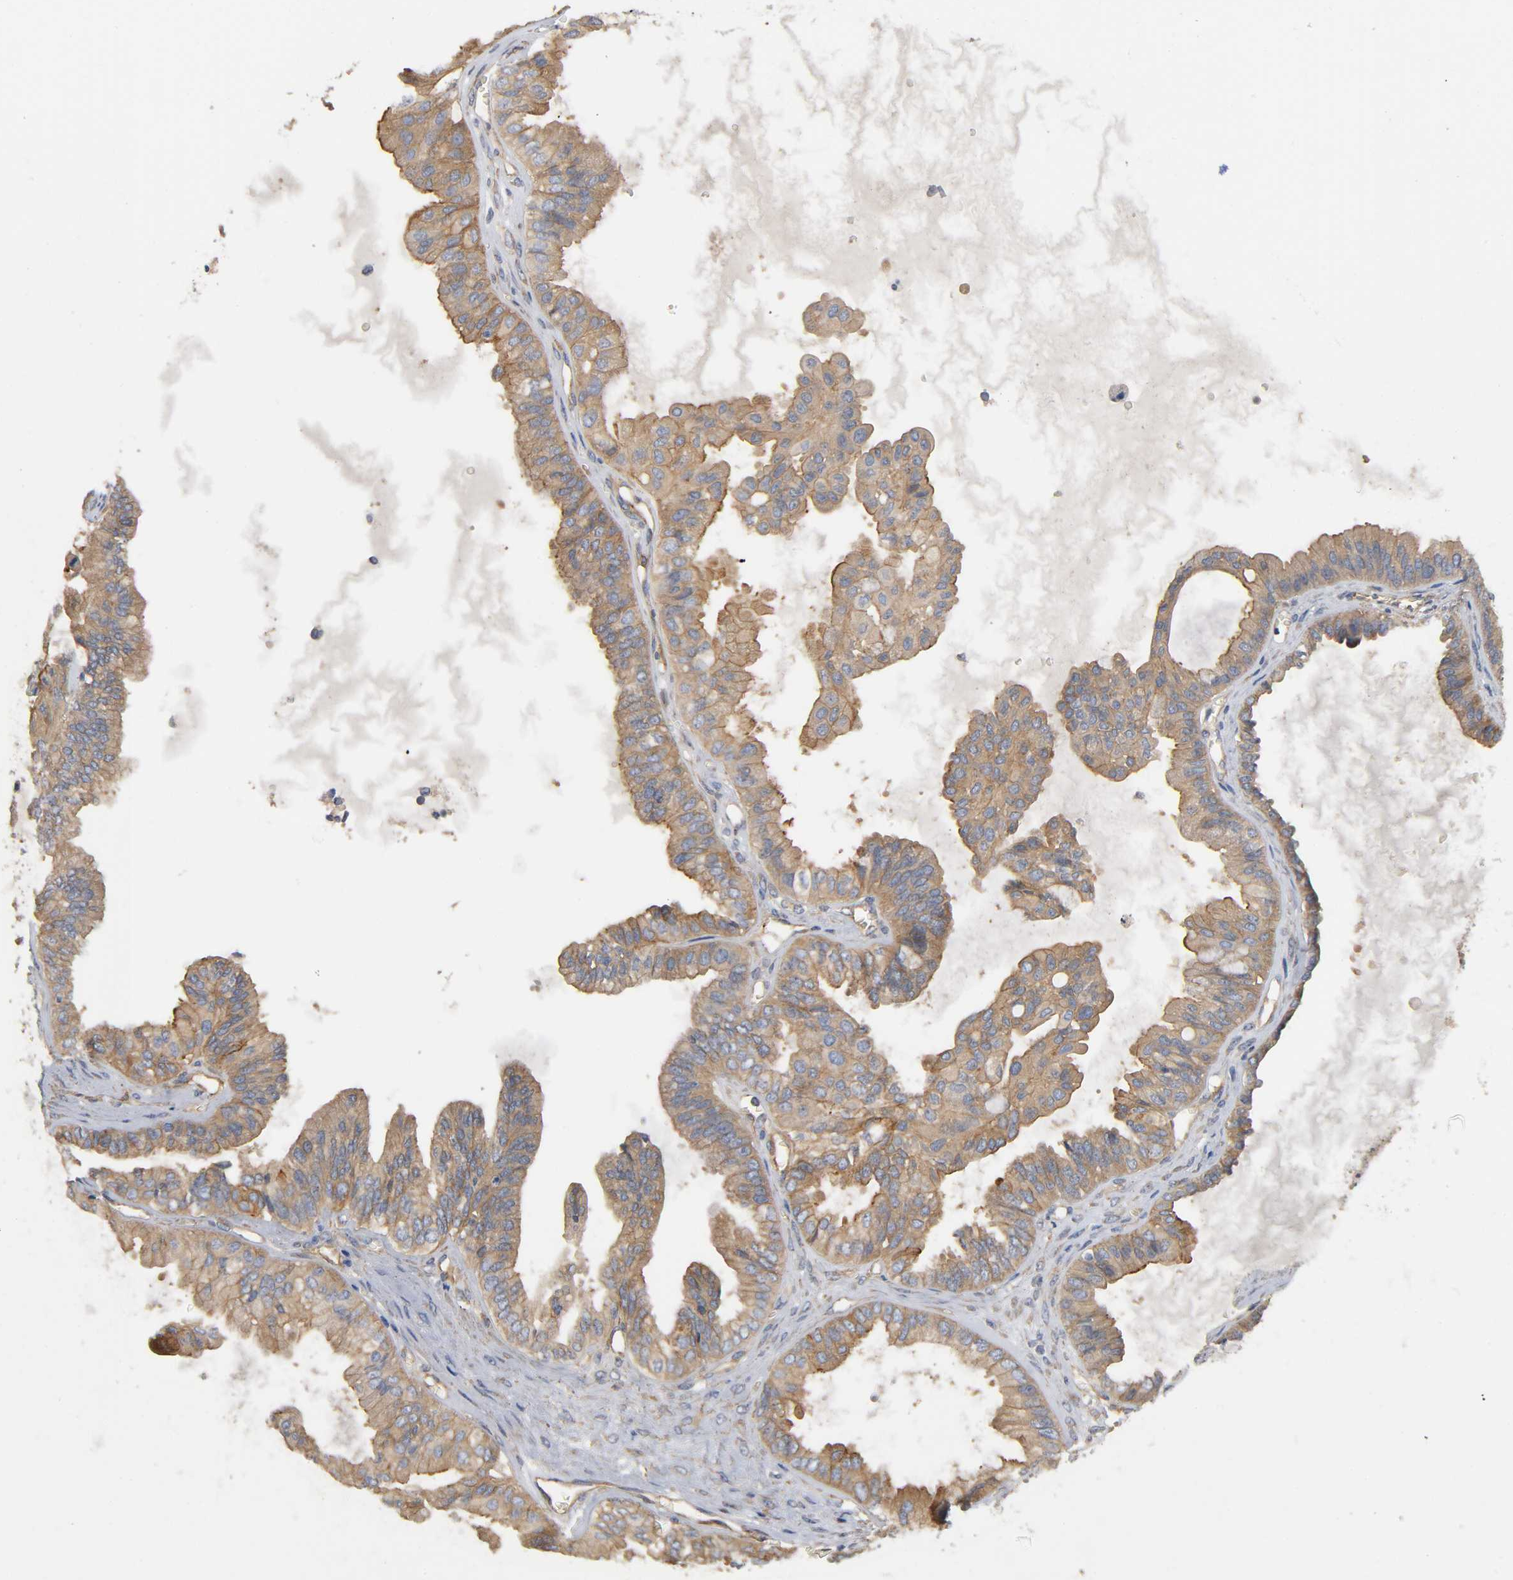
{"staining": {"intensity": "moderate", "quantity": ">75%", "location": "cytoplasmic/membranous"}, "tissue": "ovarian cancer", "cell_type": "Tumor cells", "image_type": "cancer", "snomed": [{"axis": "morphology", "description": "Carcinoma, NOS"}, {"axis": "morphology", "description": "Carcinoma, endometroid"}, {"axis": "topography", "description": "Ovary"}], "caption": "This micrograph exhibits IHC staining of carcinoma (ovarian), with medium moderate cytoplasmic/membranous expression in approximately >75% of tumor cells.", "gene": "MARS1", "patient": {"sex": "female", "age": 50}}